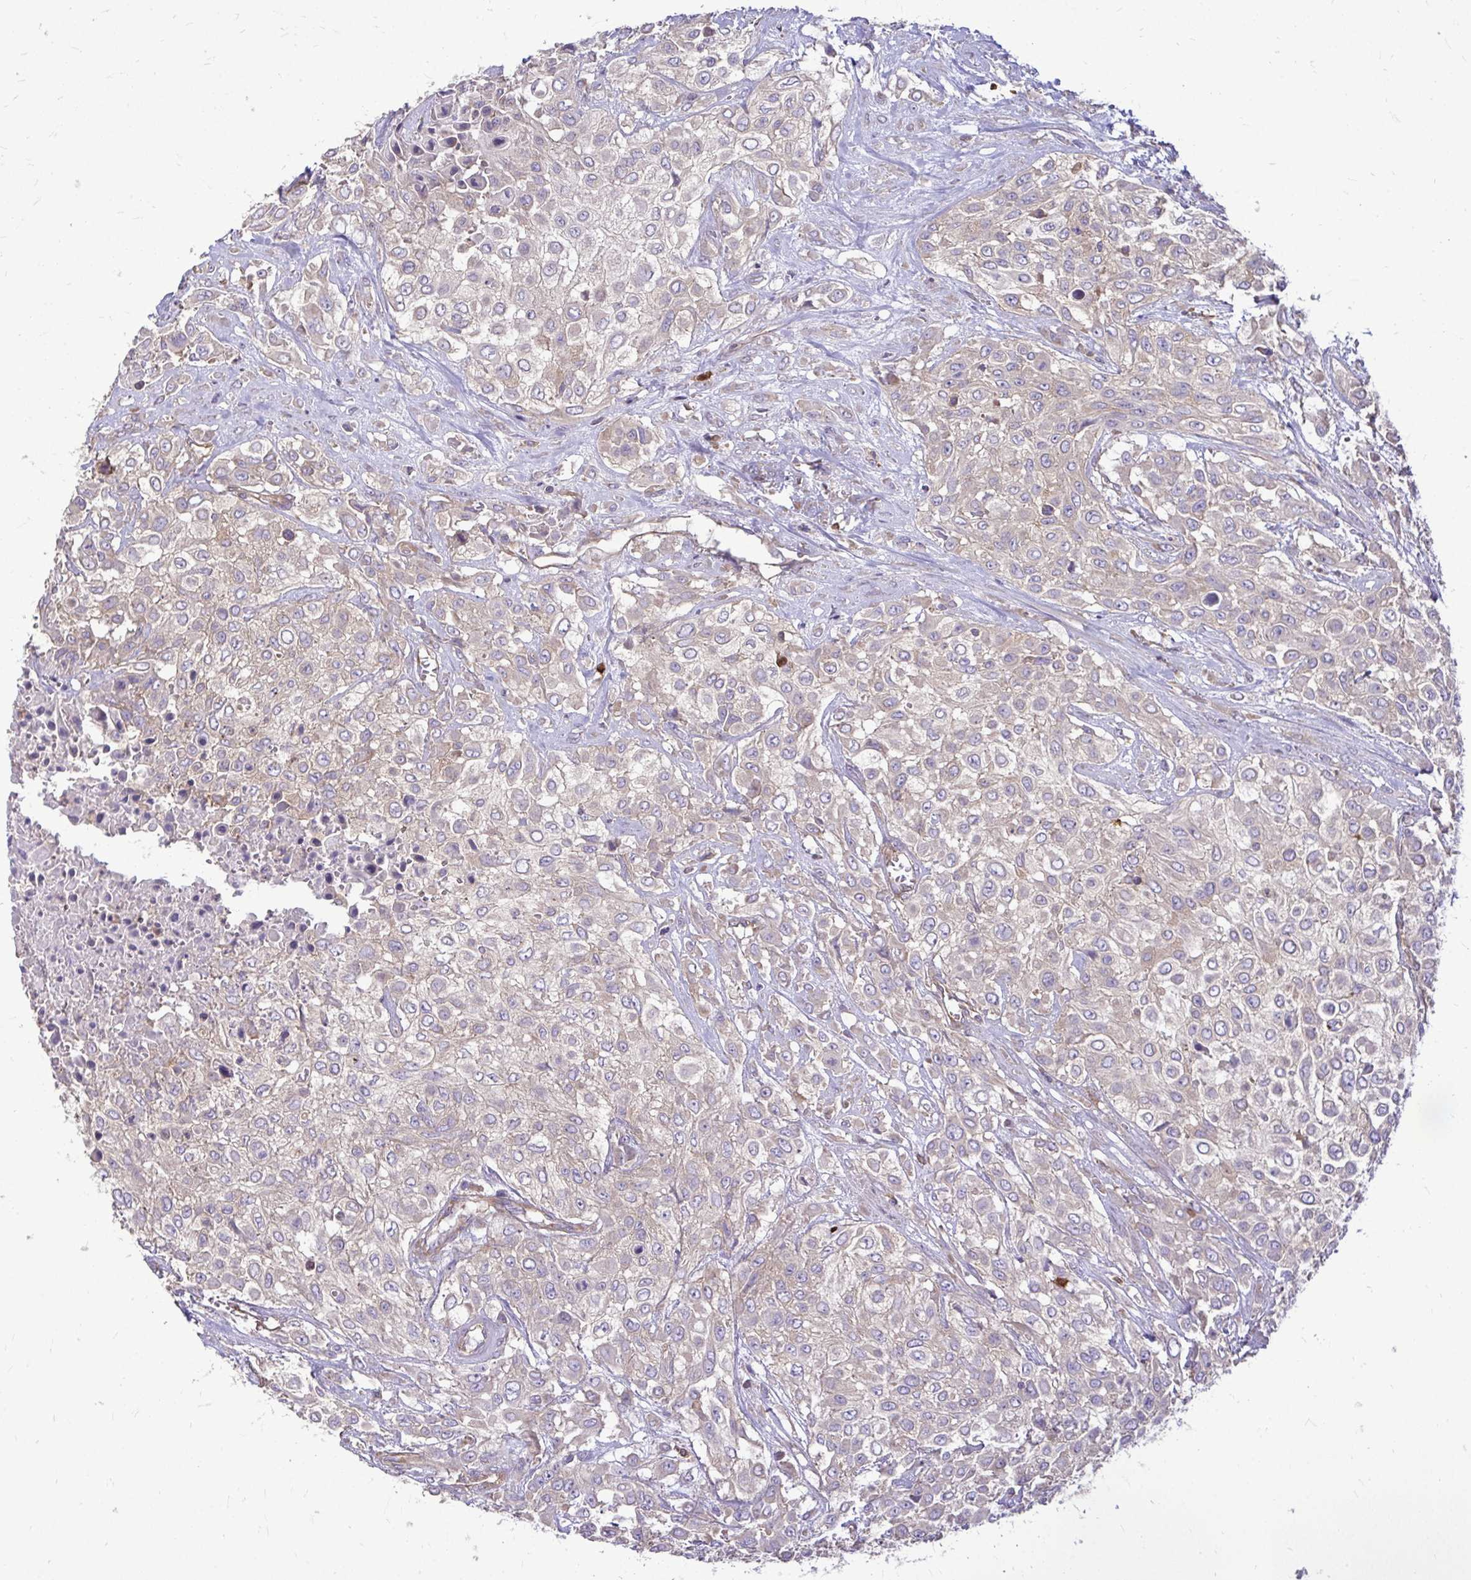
{"staining": {"intensity": "weak", "quantity": "<25%", "location": "cytoplasmic/membranous"}, "tissue": "urothelial cancer", "cell_type": "Tumor cells", "image_type": "cancer", "snomed": [{"axis": "morphology", "description": "Urothelial carcinoma, High grade"}, {"axis": "topography", "description": "Urinary bladder"}], "caption": "IHC micrograph of human urothelial cancer stained for a protein (brown), which shows no staining in tumor cells.", "gene": "FMR1", "patient": {"sex": "male", "age": 57}}